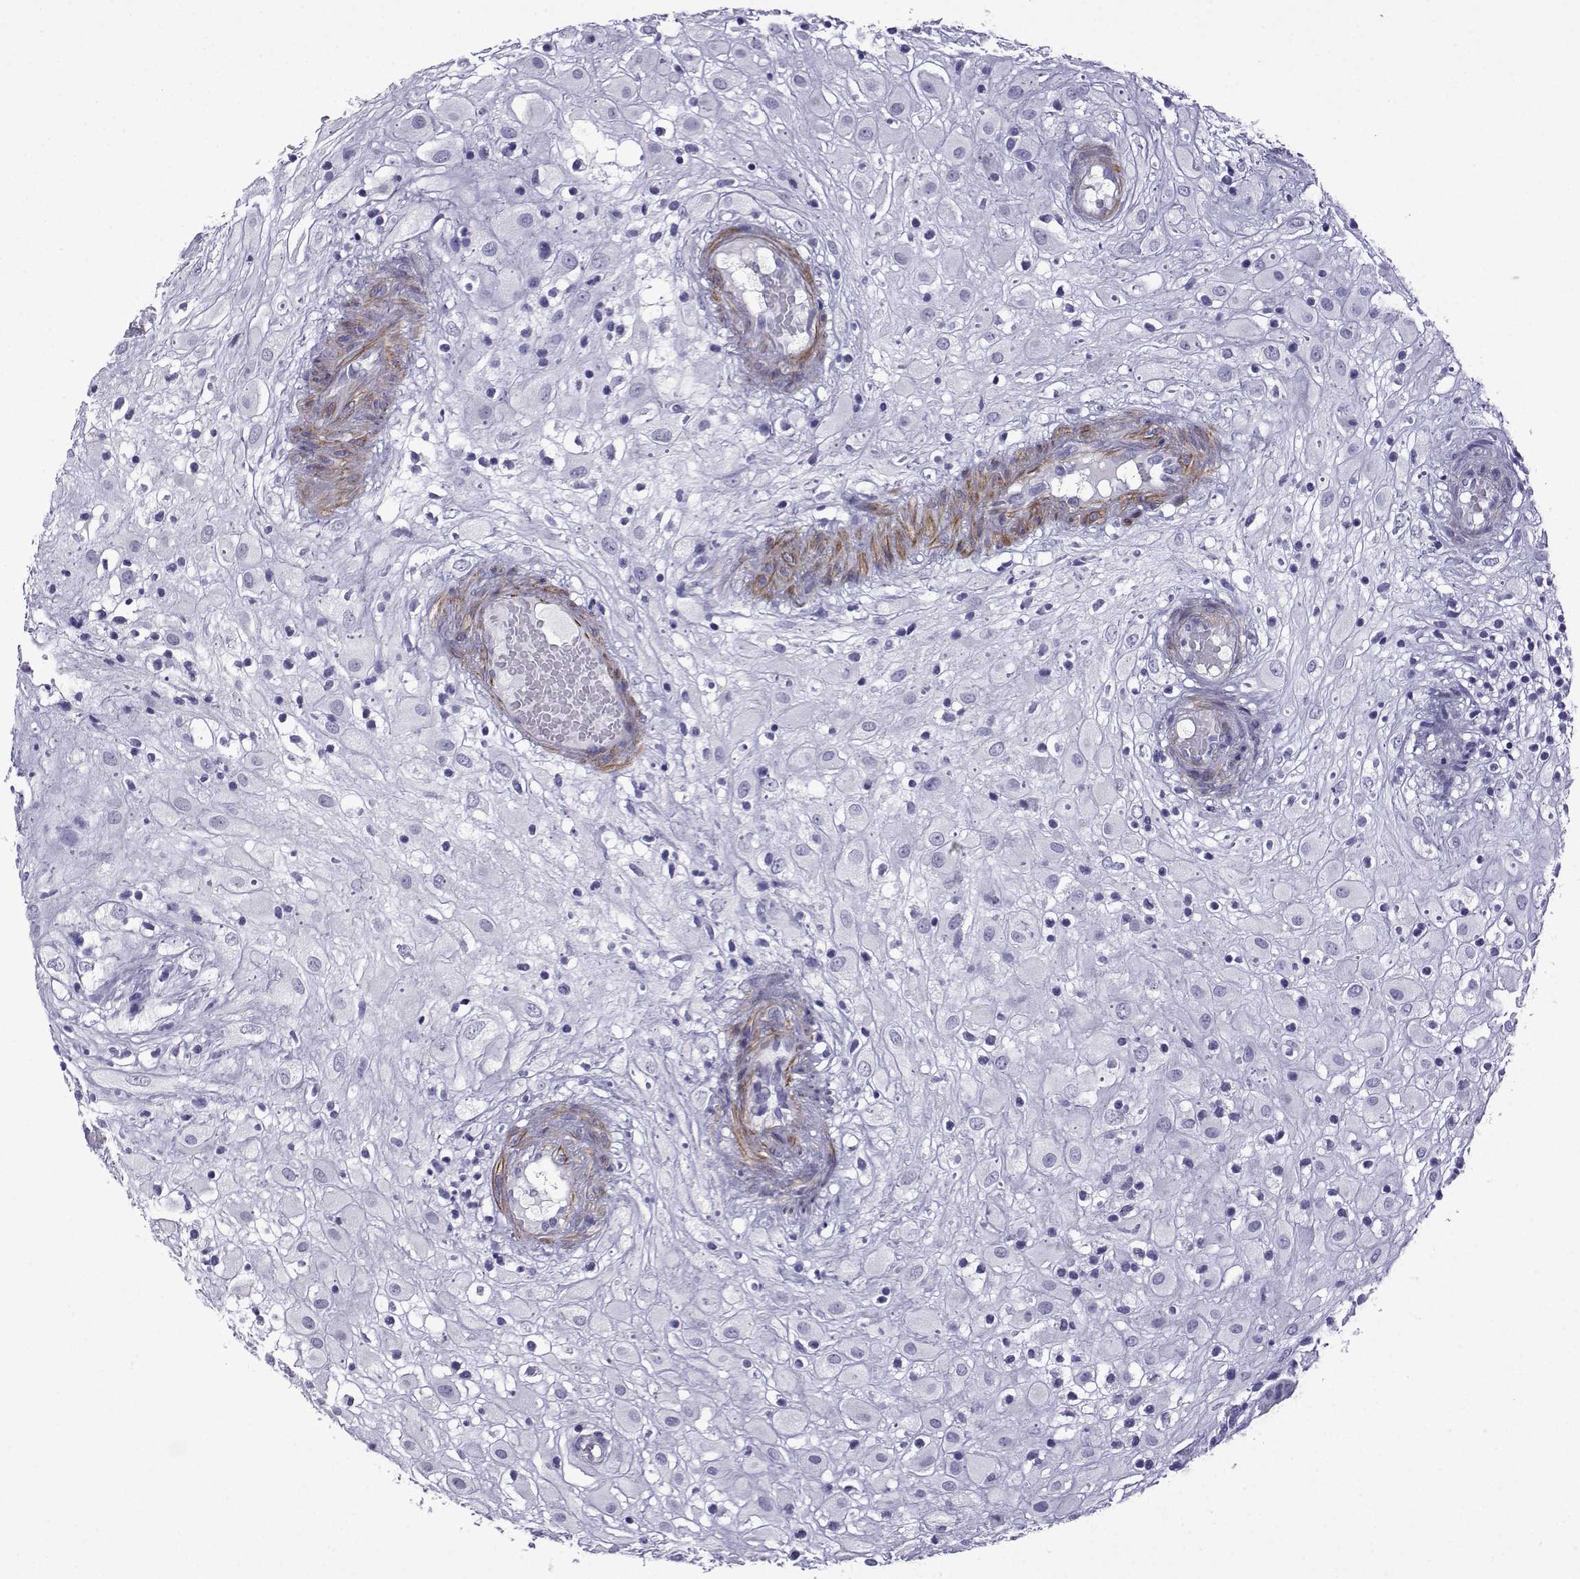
{"staining": {"intensity": "negative", "quantity": "none", "location": "none"}, "tissue": "placenta", "cell_type": "Decidual cells", "image_type": "normal", "snomed": [{"axis": "morphology", "description": "Normal tissue, NOS"}, {"axis": "topography", "description": "Placenta"}], "caption": "Decidual cells show no significant staining in unremarkable placenta.", "gene": "KCNF1", "patient": {"sex": "female", "age": 24}}